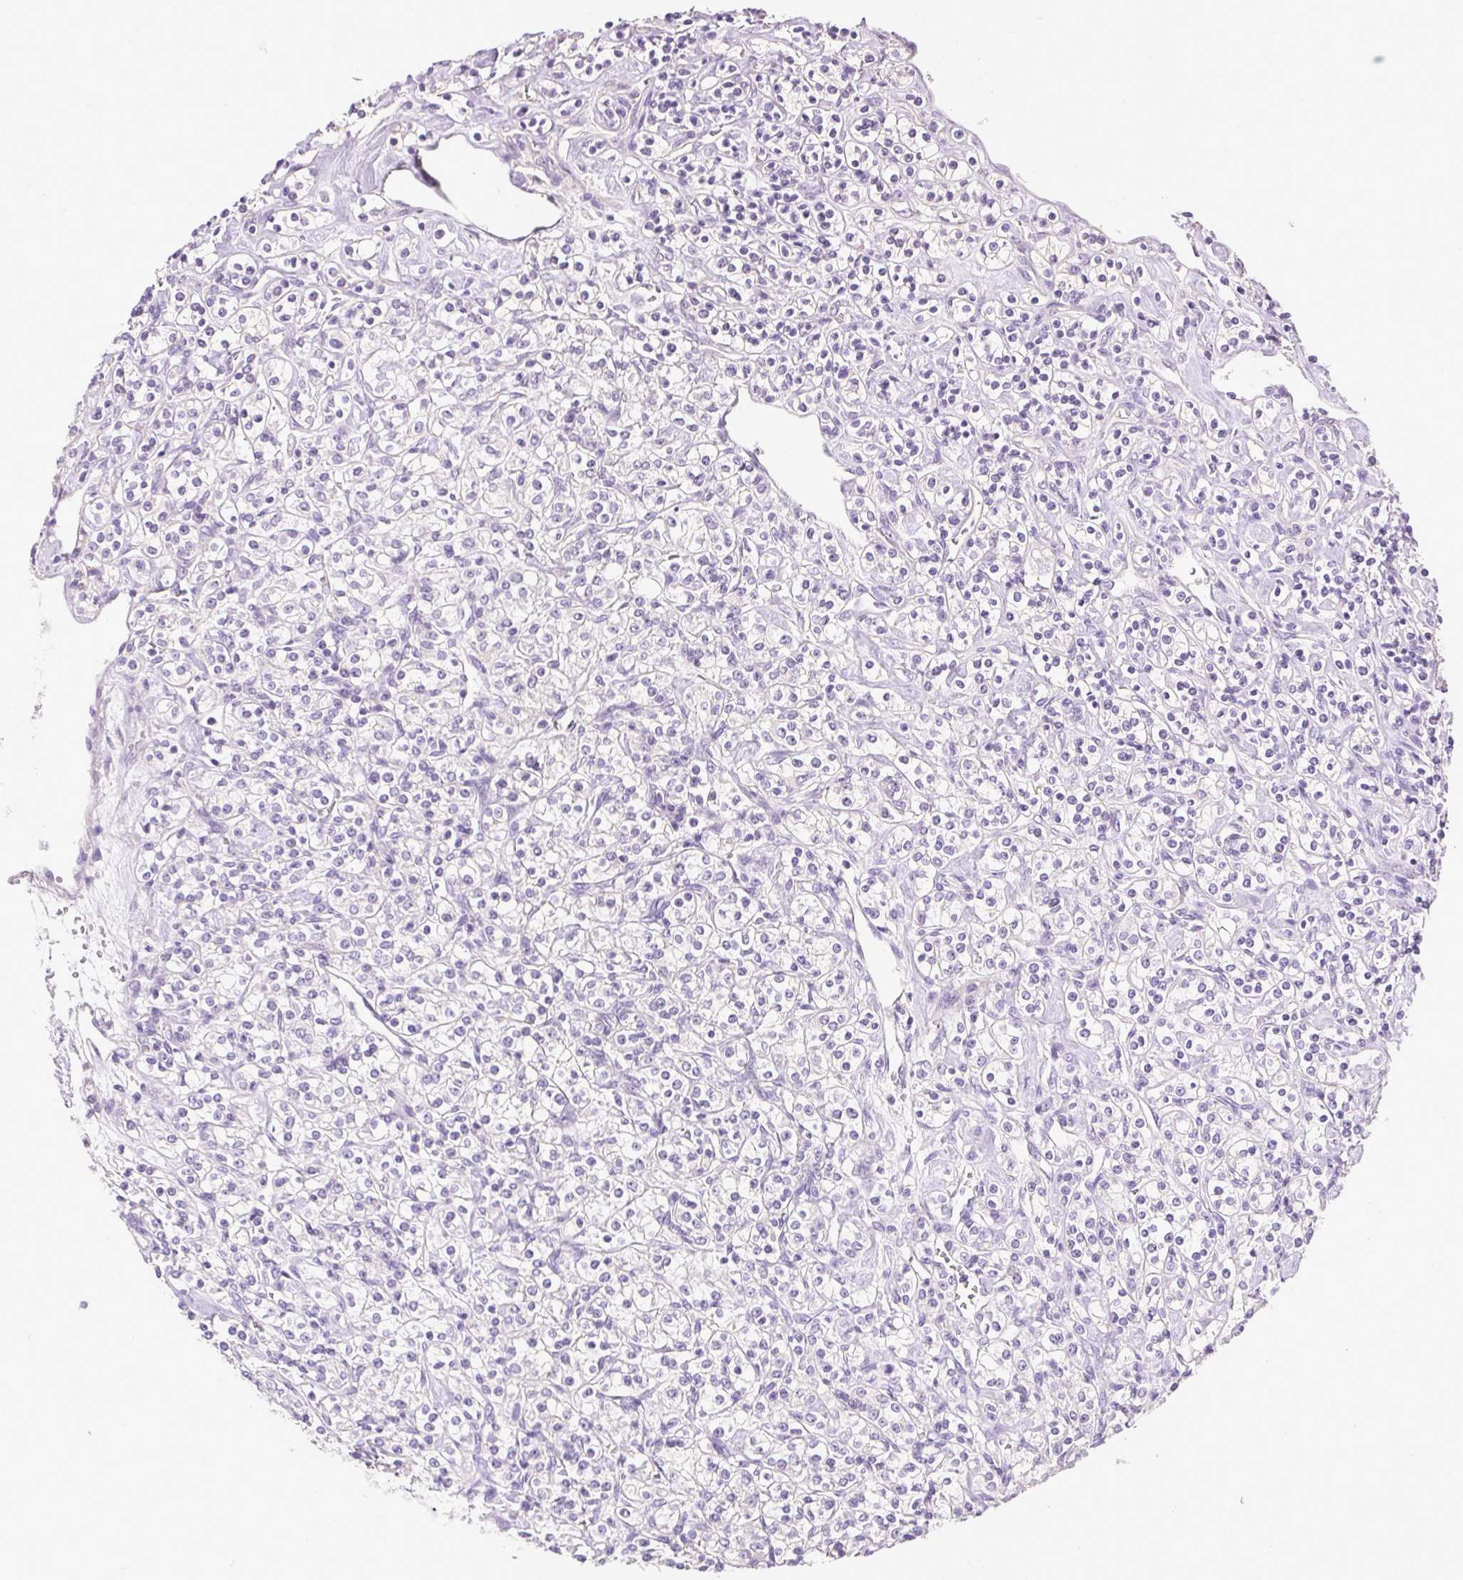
{"staining": {"intensity": "negative", "quantity": "none", "location": "none"}, "tissue": "renal cancer", "cell_type": "Tumor cells", "image_type": "cancer", "snomed": [{"axis": "morphology", "description": "Adenocarcinoma, NOS"}, {"axis": "topography", "description": "Kidney"}], "caption": "This histopathology image is of renal cancer stained with IHC to label a protein in brown with the nuclei are counter-stained blue. There is no staining in tumor cells.", "gene": "SYCE2", "patient": {"sex": "male", "age": 77}}